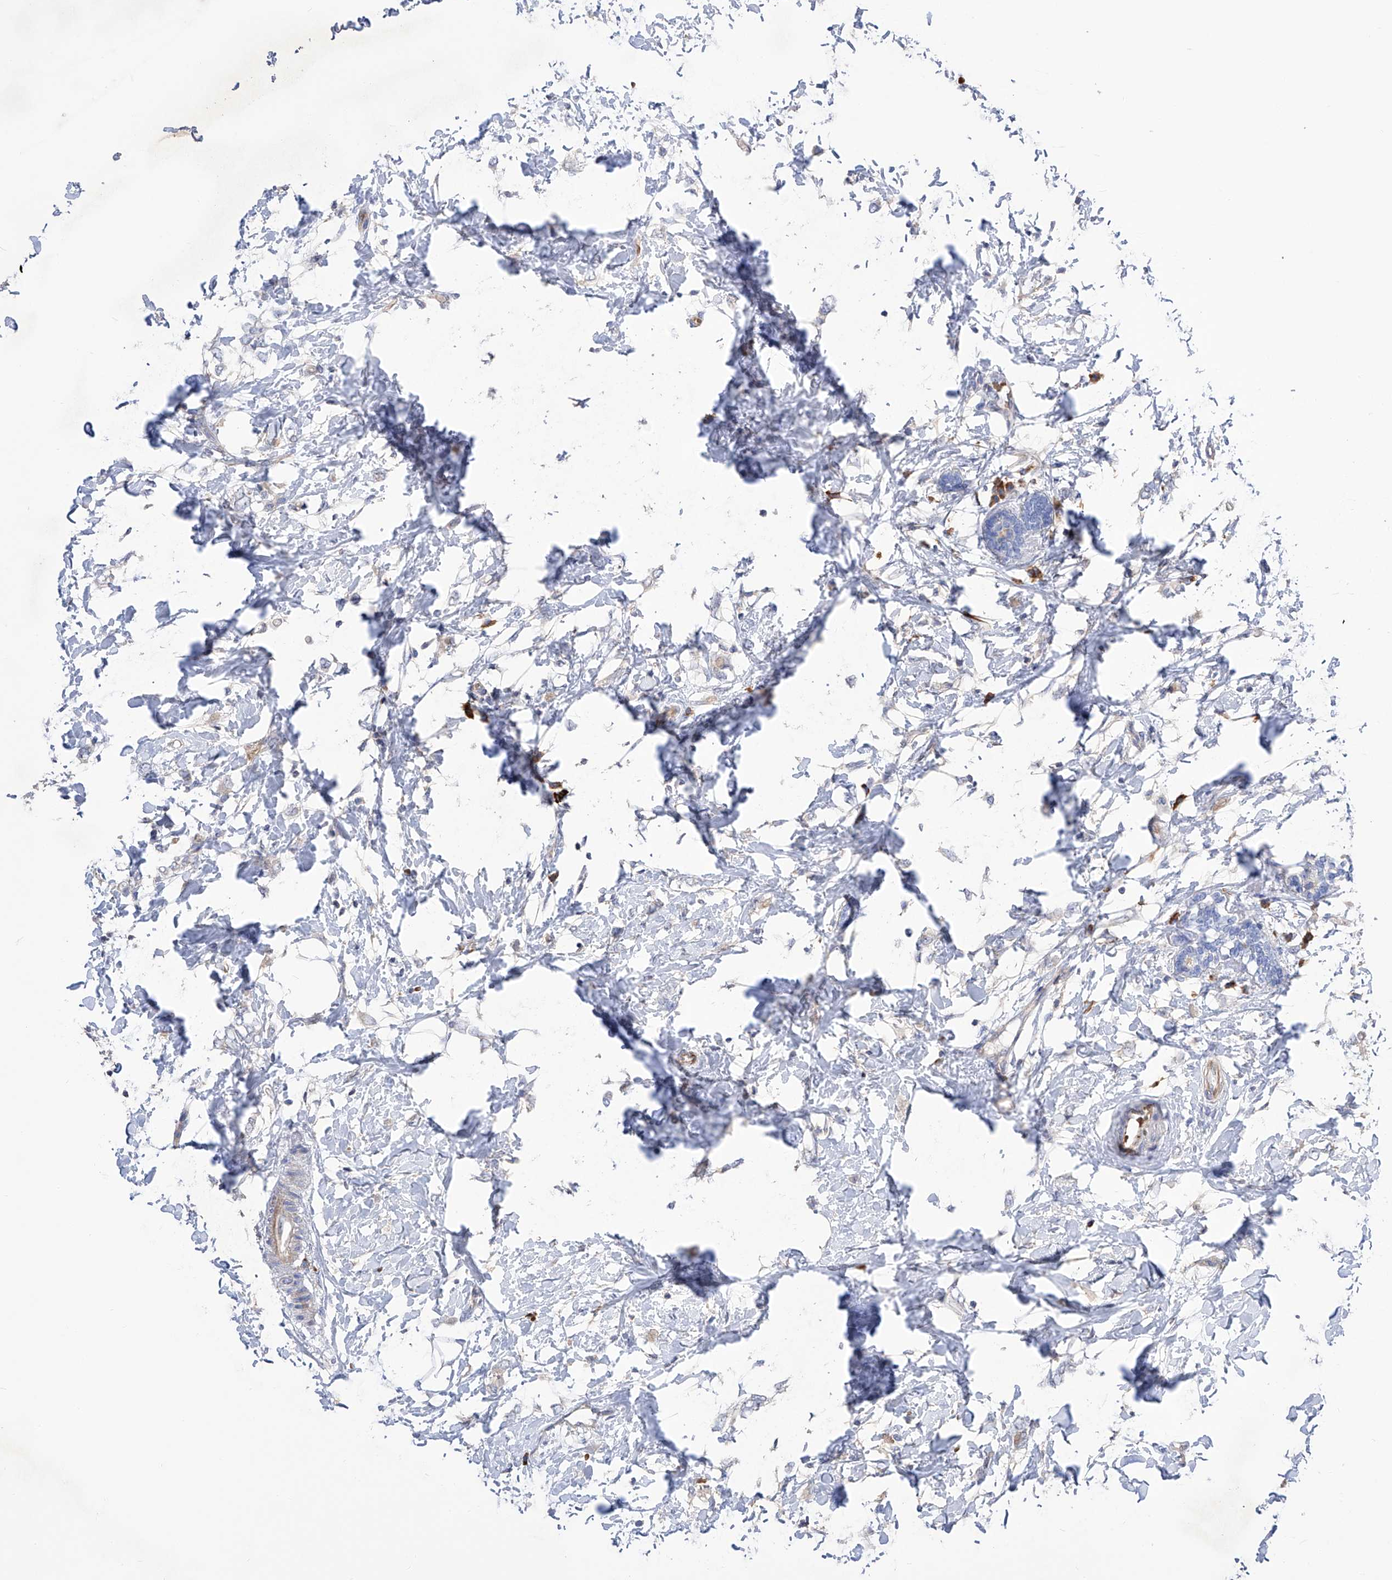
{"staining": {"intensity": "negative", "quantity": "none", "location": "none"}, "tissue": "breast cancer", "cell_type": "Tumor cells", "image_type": "cancer", "snomed": [{"axis": "morphology", "description": "Normal tissue, NOS"}, {"axis": "morphology", "description": "Lobular carcinoma"}, {"axis": "topography", "description": "Breast"}], "caption": "The micrograph displays no significant positivity in tumor cells of breast cancer.", "gene": "NFATC4", "patient": {"sex": "female", "age": 47}}